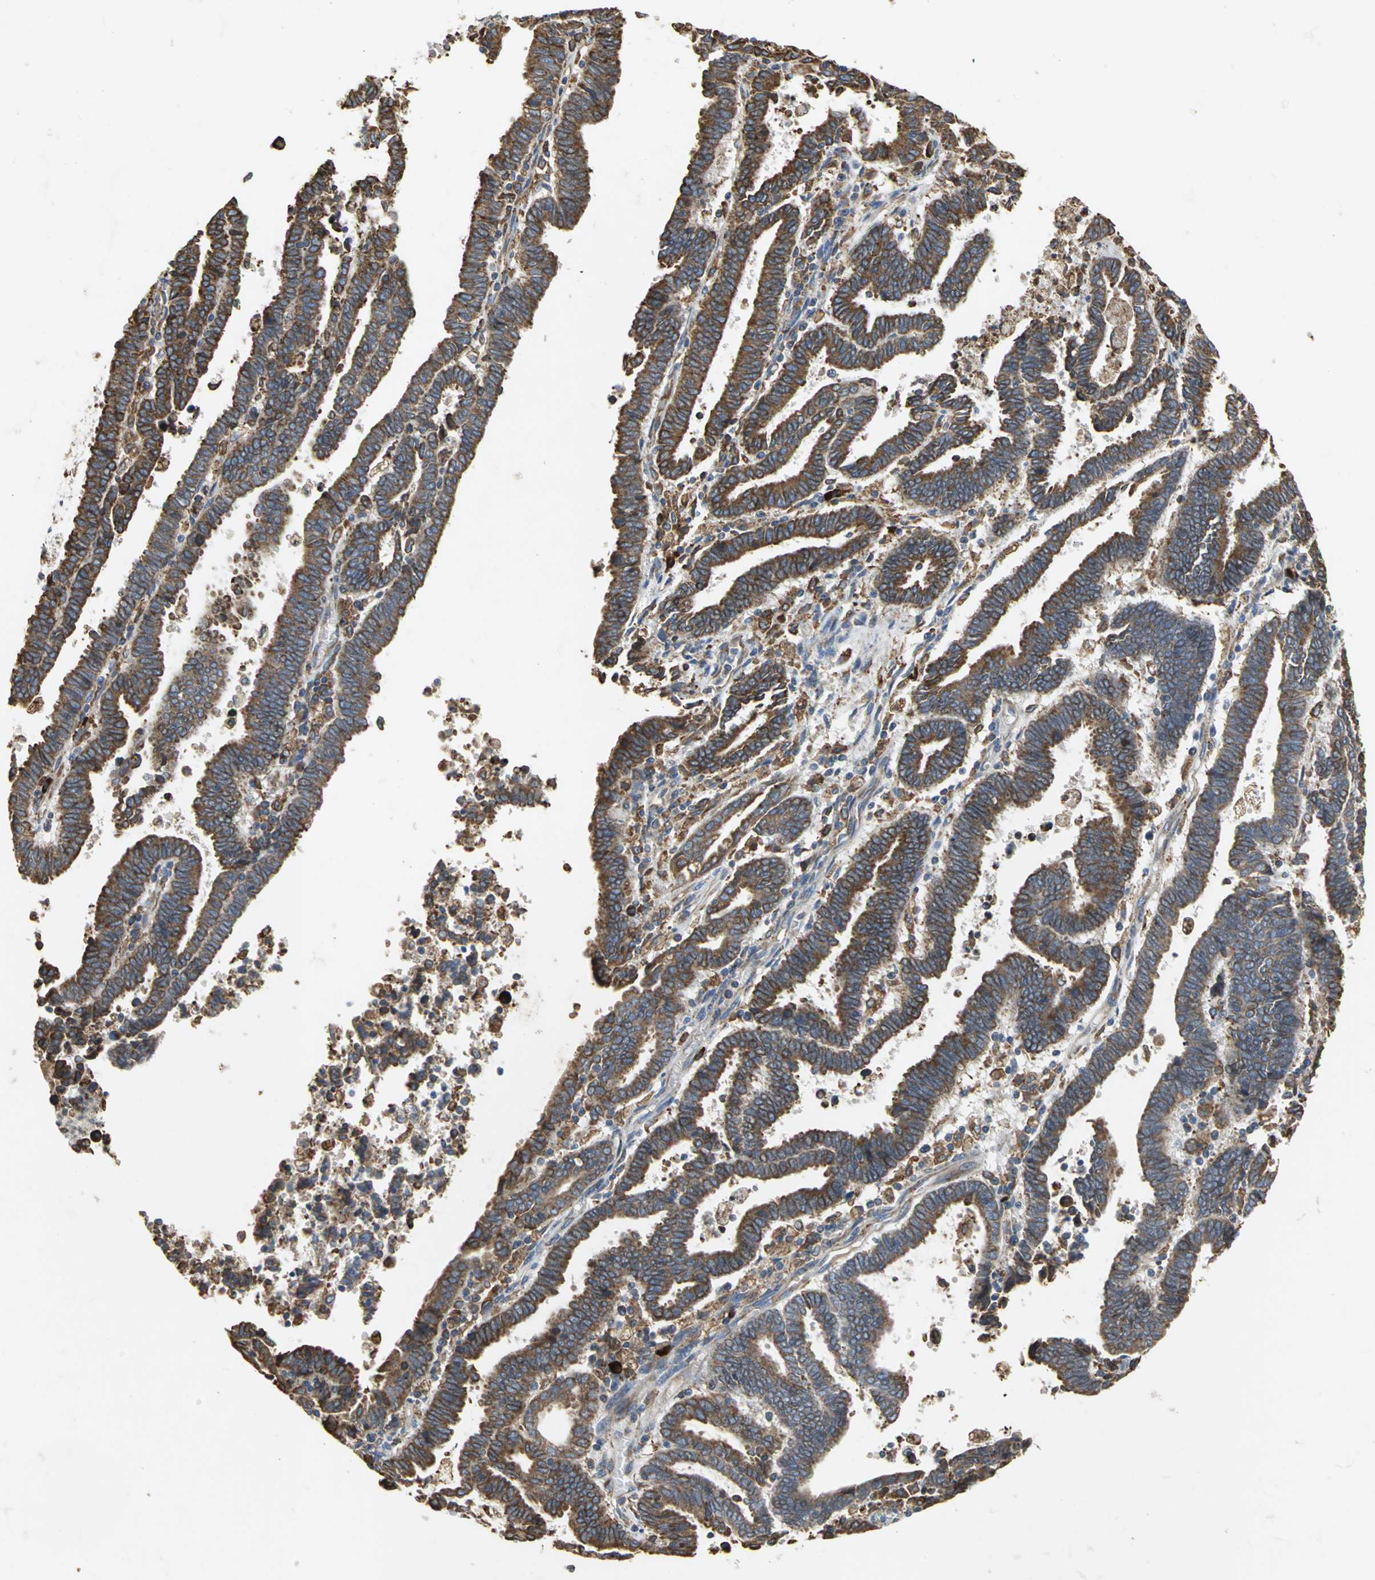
{"staining": {"intensity": "strong", "quantity": ">75%", "location": "cytoplasmic/membranous"}, "tissue": "endometrial cancer", "cell_type": "Tumor cells", "image_type": "cancer", "snomed": [{"axis": "morphology", "description": "Adenocarcinoma, NOS"}, {"axis": "topography", "description": "Uterus"}], "caption": "Endometrial cancer (adenocarcinoma) was stained to show a protein in brown. There is high levels of strong cytoplasmic/membranous expression in about >75% of tumor cells.", "gene": "SDF2L1", "patient": {"sex": "female", "age": 83}}